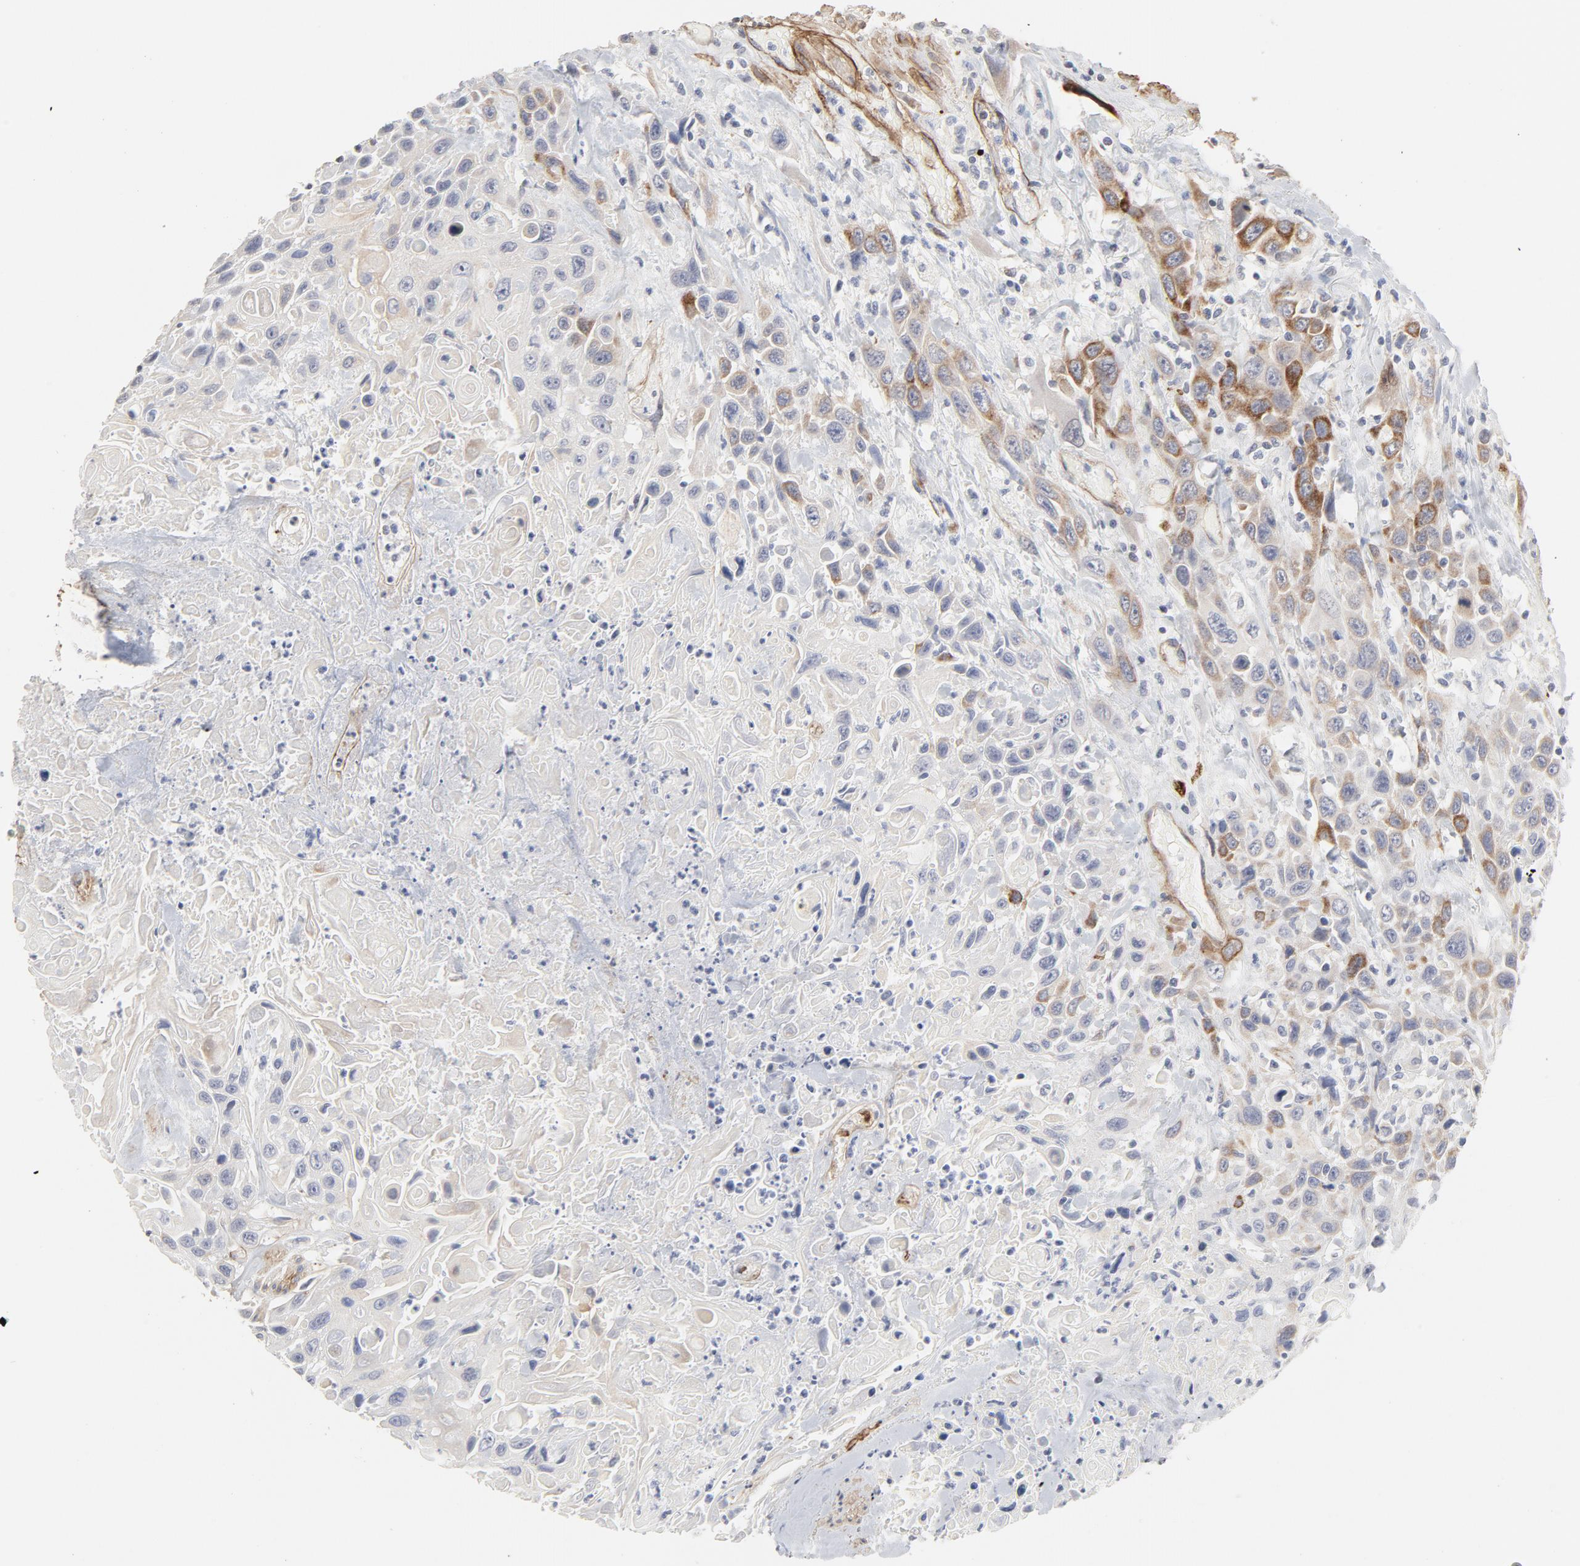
{"staining": {"intensity": "negative", "quantity": "none", "location": "none"}, "tissue": "urothelial cancer", "cell_type": "Tumor cells", "image_type": "cancer", "snomed": [{"axis": "morphology", "description": "Urothelial carcinoma, High grade"}, {"axis": "topography", "description": "Urinary bladder"}], "caption": "Immunohistochemistry of urothelial cancer displays no positivity in tumor cells.", "gene": "MAGED4", "patient": {"sex": "female", "age": 84}}